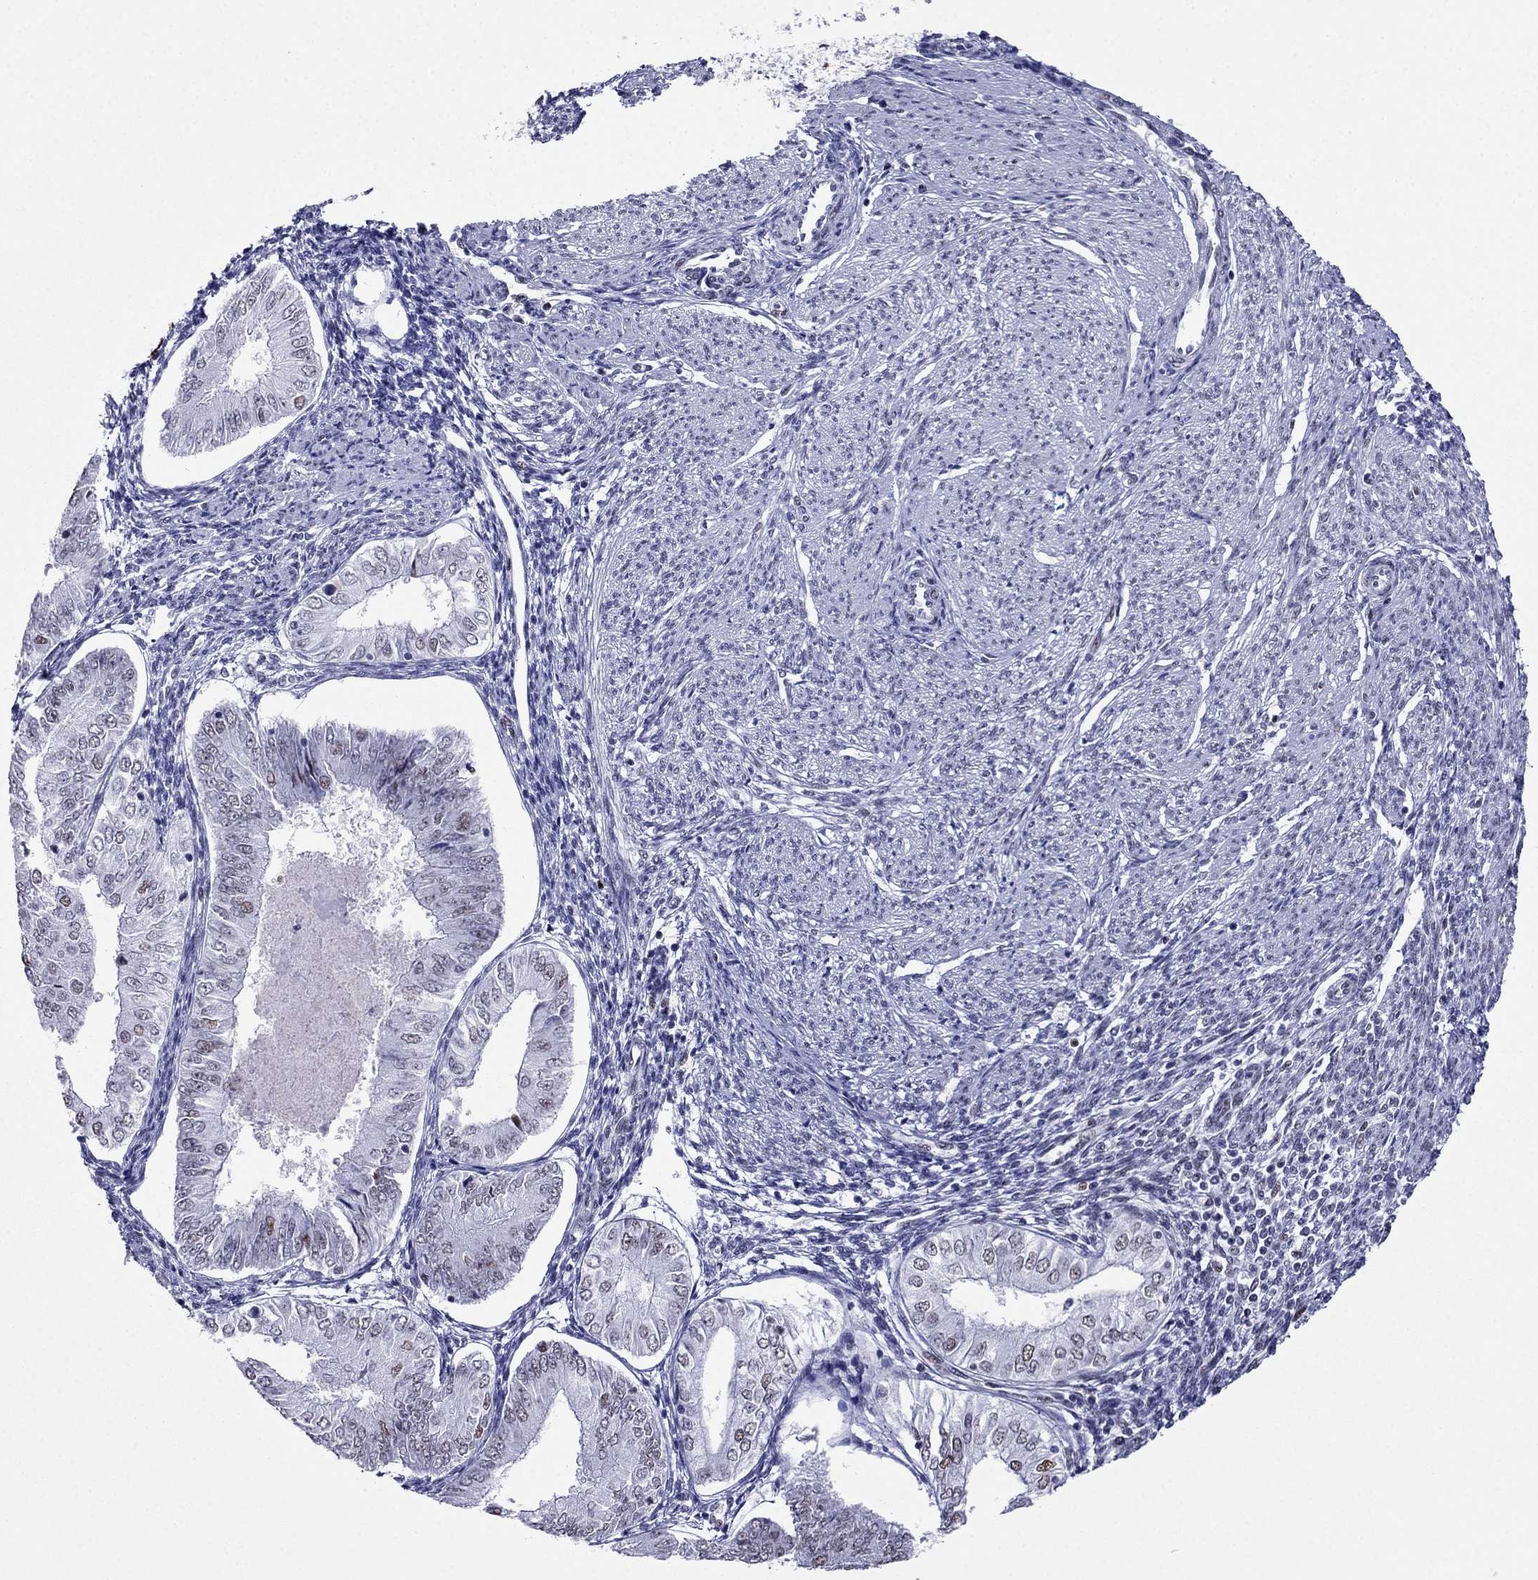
{"staining": {"intensity": "weak", "quantity": "<25%", "location": "nuclear"}, "tissue": "endometrial cancer", "cell_type": "Tumor cells", "image_type": "cancer", "snomed": [{"axis": "morphology", "description": "Adenocarcinoma, NOS"}, {"axis": "topography", "description": "Endometrium"}], "caption": "Tumor cells show no significant protein expression in endometrial cancer (adenocarcinoma).", "gene": "PPM1G", "patient": {"sex": "female", "age": 53}}